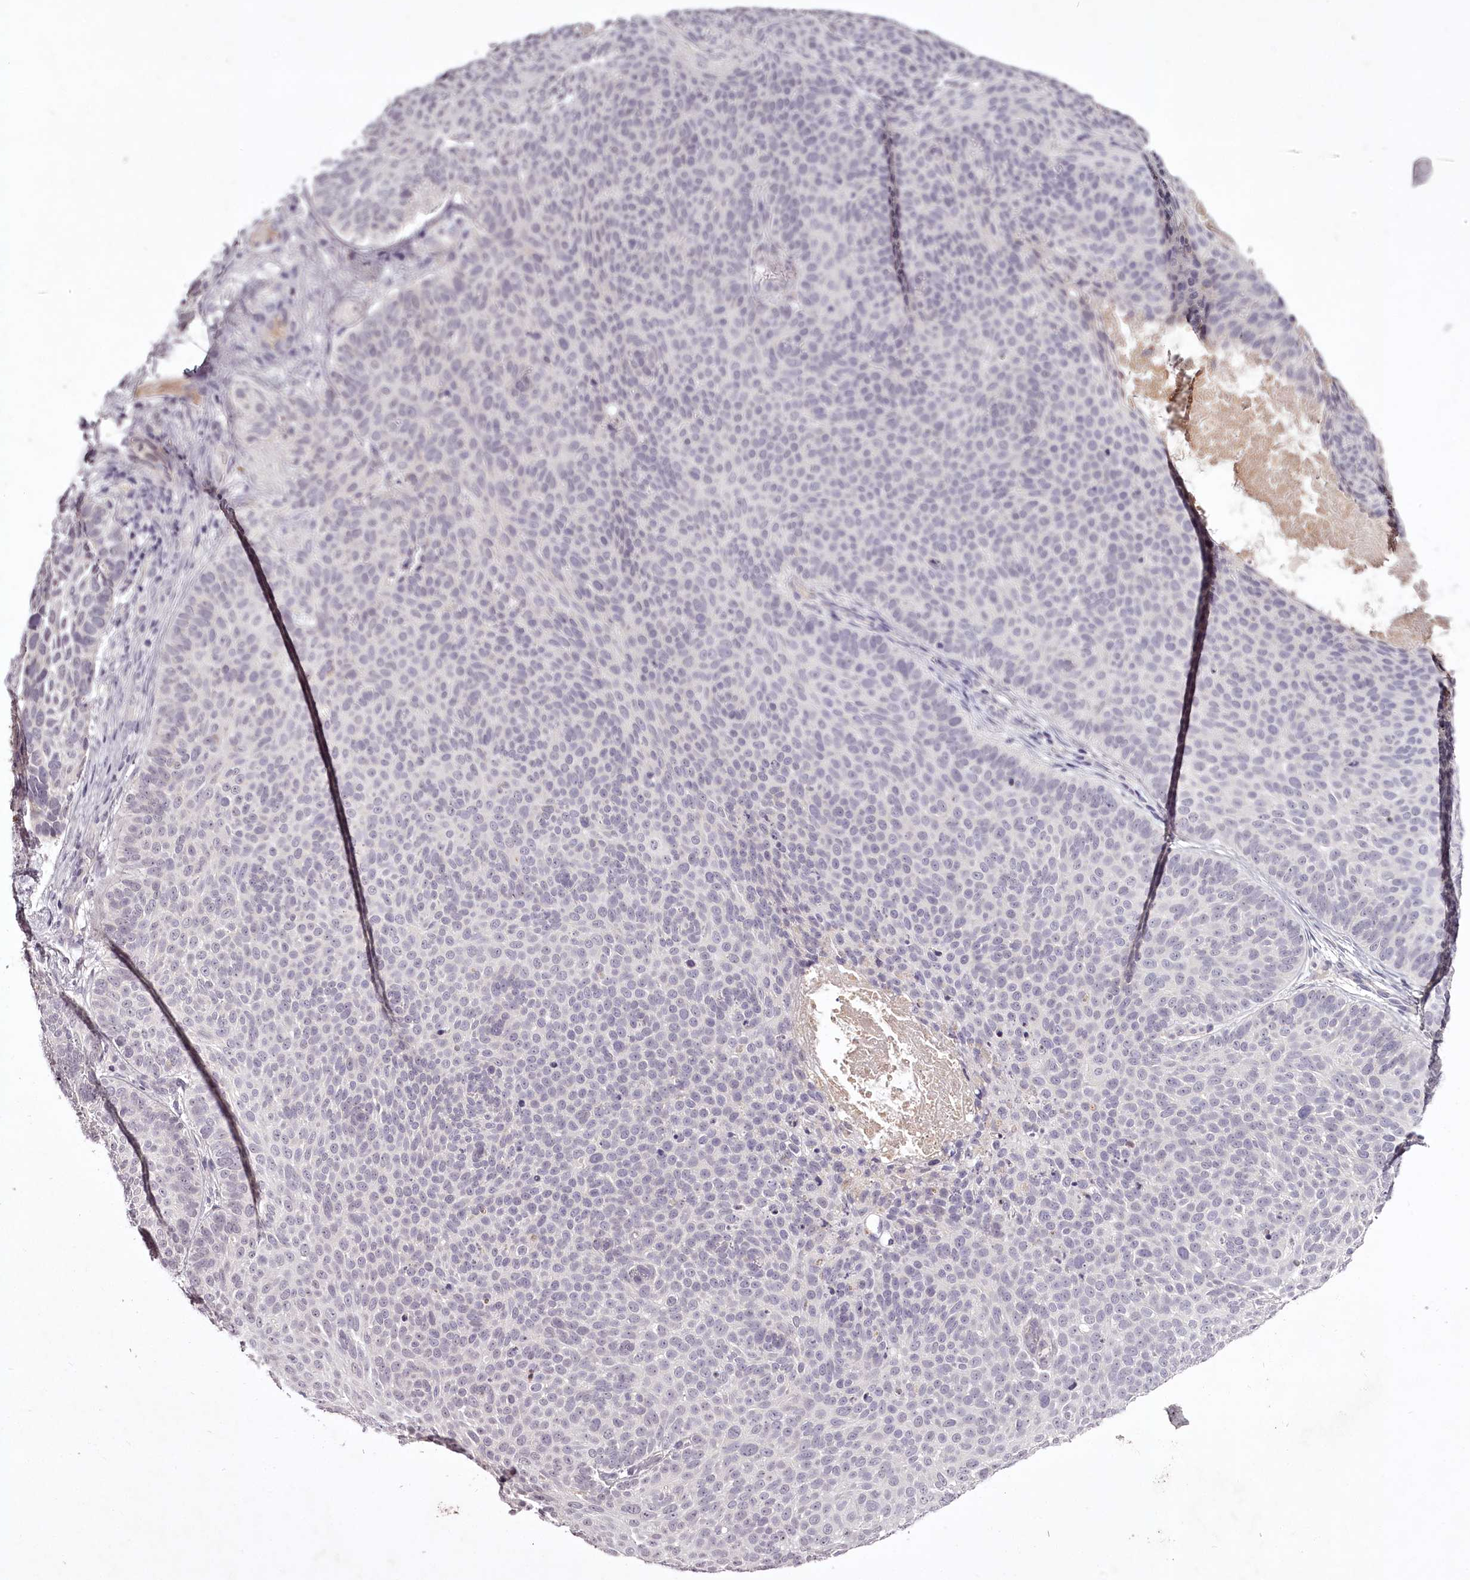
{"staining": {"intensity": "negative", "quantity": "none", "location": "none"}, "tissue": "skin cancer", "cell_type": "Tumor cells", "image_type": "cancer", "snomed": [{"axis": "morphology", "description": "Basal cell carcinoma"}, {"axis": "topography", "description": "Skin"}], "caption": "Protein analysis of skin cancer shows no significant positivity in tumor cells.", "gene": "RBMXL2", "patient": {"sex": "male", "age": 85}}